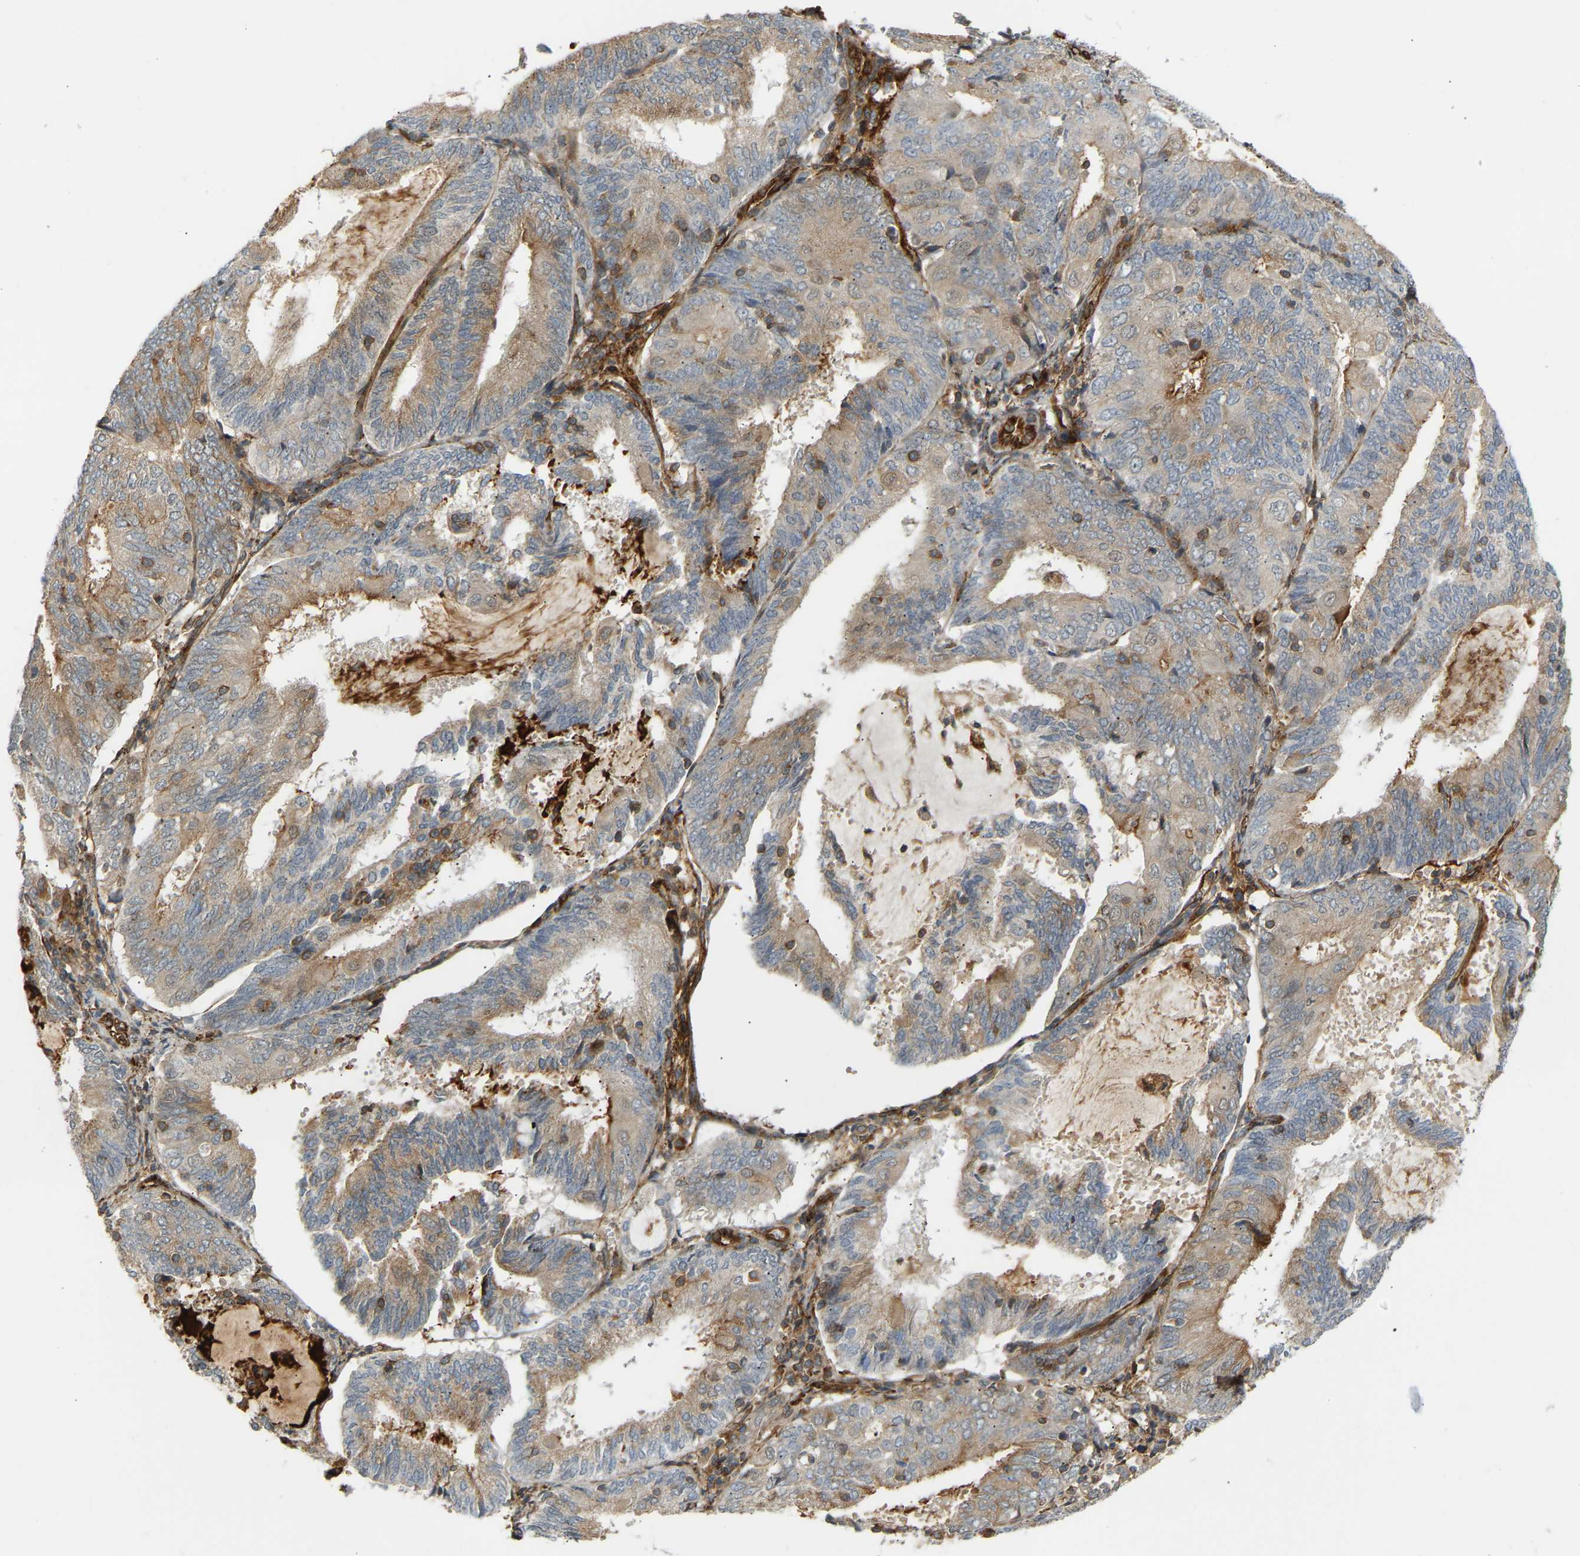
{"staining": {"intensity": "weak", "quantity": ">75%", "location": "cytoplasmic/membranous"}, "tissue": "endometrial cancer", "cell_type": "Tumor cells", "image_type": "cancer", "snomed": [{"axis": "morphology", "description": "Adenocarcinoma, NOS"}, {"axis": "topography", "description": "Endometrium"}], "caption": "Weak cytoplasmic/membranous protein positivity is appreciated in approximately >75% of tumor cells in endometrial cancer (adenocarcinoma).", "gene": "PLCG2", "patient": {"sex": "female", "age": 81}}